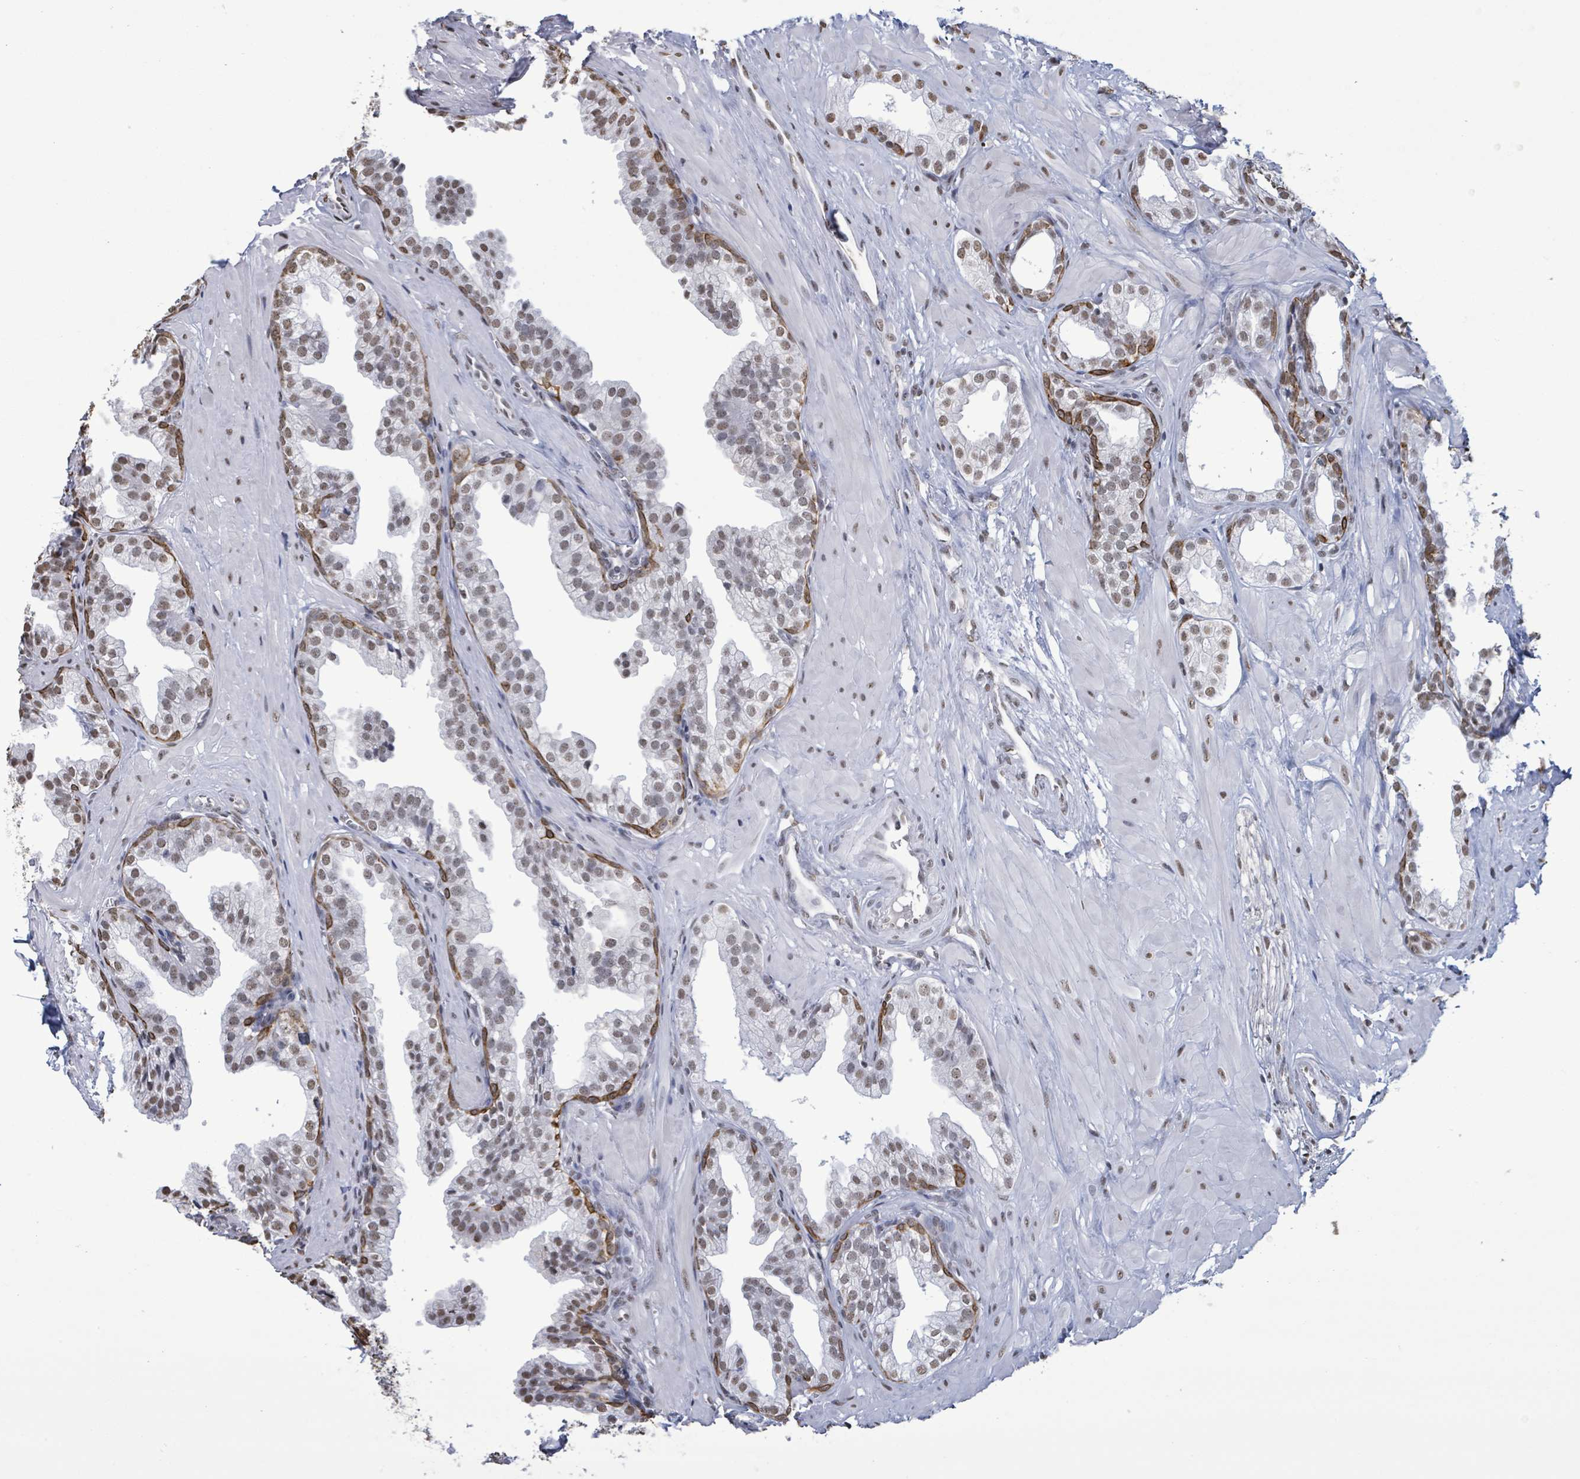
{"staining": {"intensity": "moderate", "quantity": "25%-75%", "location": "cytoplasmic/membranous,nuclear"}, "tissue": "prostate", "cell_type": "Glandular cells", "image_type": "normal", "snomed": [{"axis": "morphology", "description": "Normal tissue, NOS"}, {"axis": "topography", "description": "Prostate"}, {"axis": "topography", "description": "Peripheral nerve tissue"}], "caption": "Immunohistochemistry histopathology image of unremarkable prostate: human prostate stained using IHC shows medium levels of moderate protein expression localized specifically in the cytoplasmic/membranous,nuclear of glandular cells, appearing as a cytoplasmic/membranous,nuclear brown color.", "gene": "SAMD14", "patient": {"sex": "male", "age": 55}}